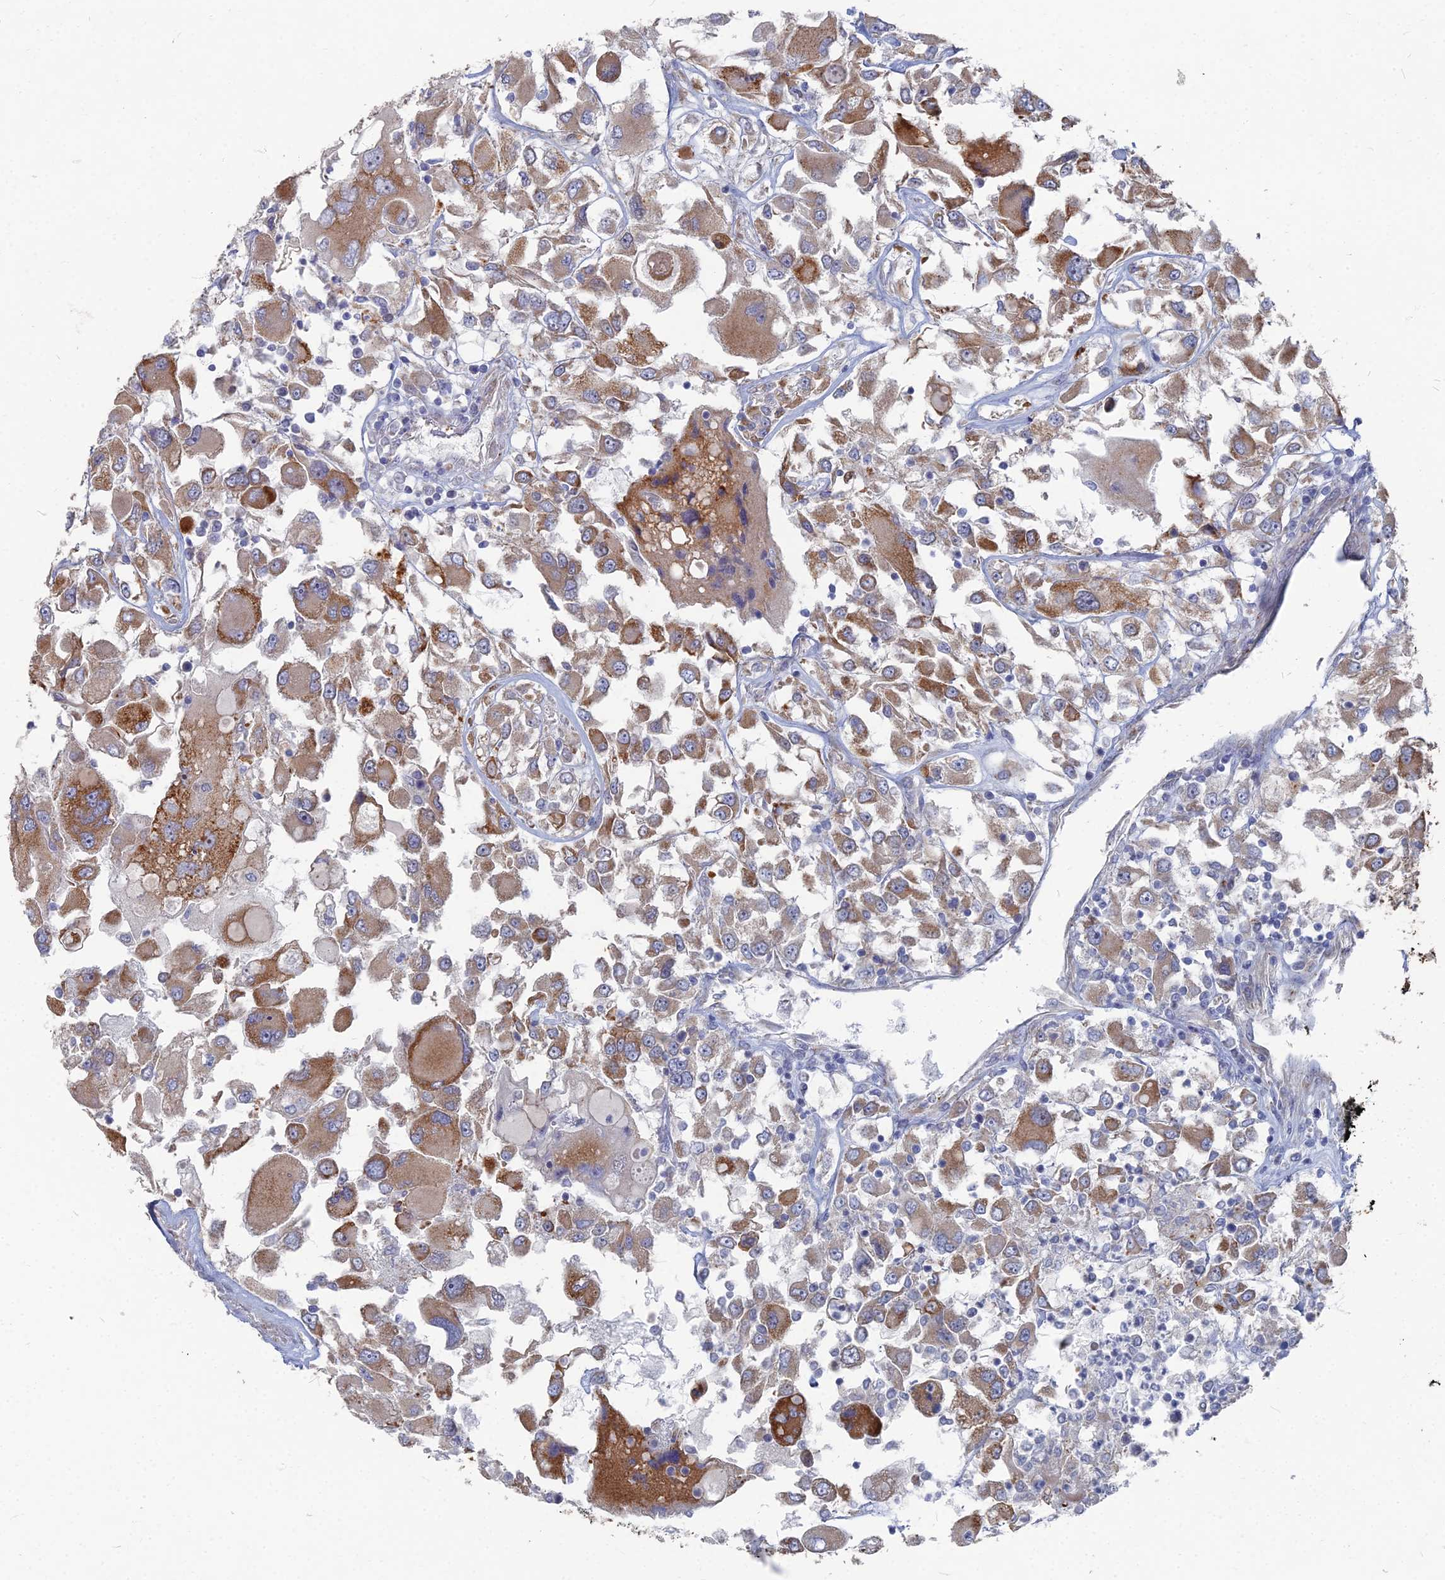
{"staining": {"intensity": "moderate", "quantity": ">75%", "location": "cytoplasmic/membranous"}, "tissue": "renal cancer", "cell_type": "Tumor cells", "image_type": "cancer", "snomed": [{"axis": "morphology", "description": "Adenocarcinoma, NOS"}, {"axis": "topography", "description": "Kidney"}], "caption": "Immunohistochemical staining of human renal cancer displays moderate cytoplasmic/membranous protein expression in approximately >75% of tumor cells. Nuclei are stained in blue.", "gene": "TMEM128", "patient": {"sex": "female", "age": 52}}